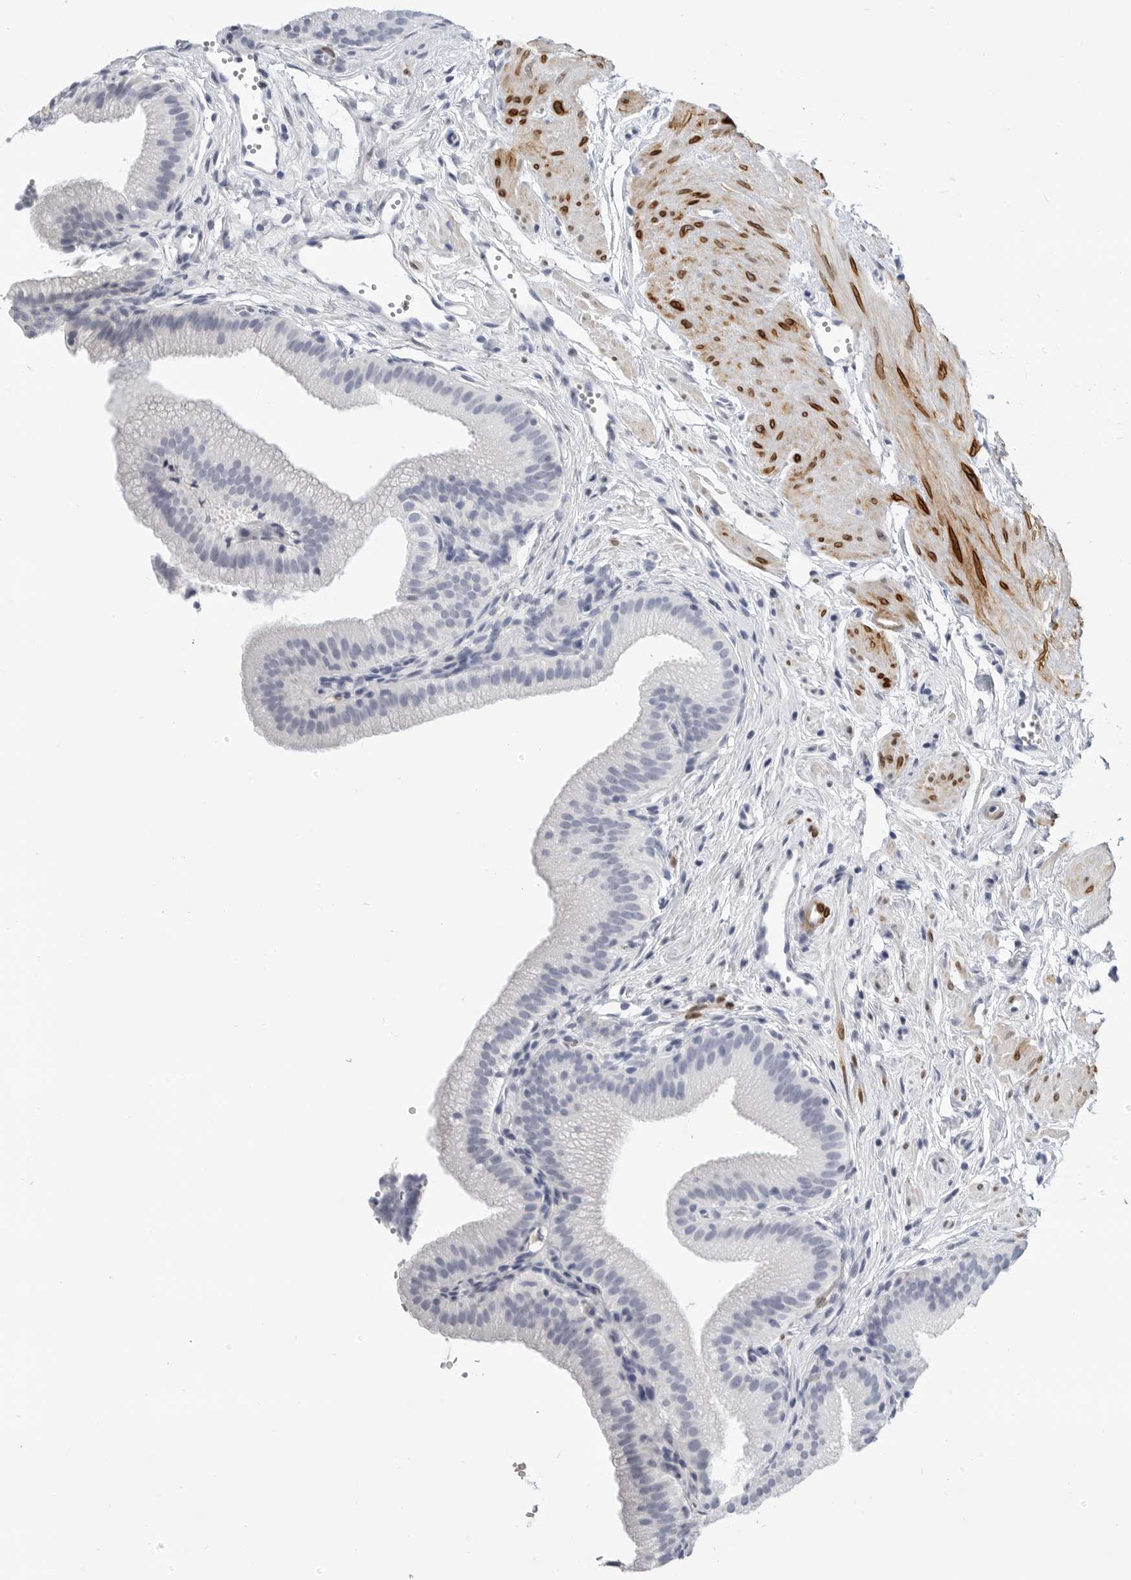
{"staining": {"intensity": "negative", "quantity": "none", "location": "none"}, "tissue": "gallbladder", "cell_type": "Glandular cells", "image_type": "normal", "snomed": [{"axis": "morphology", "description": "Normal tissue, NOS"}, {"axis": "topography", "description": "Gallbladder"}, {"axis": "topography", "description": "Peripheral nerve tissue"}], "caption": "This is an immunohistochemistry (IHC) image of benign gallbladder. There is no staining in glandular cells.", "gene": "PLN", "patient": {"sex": "male", "age": 38}}